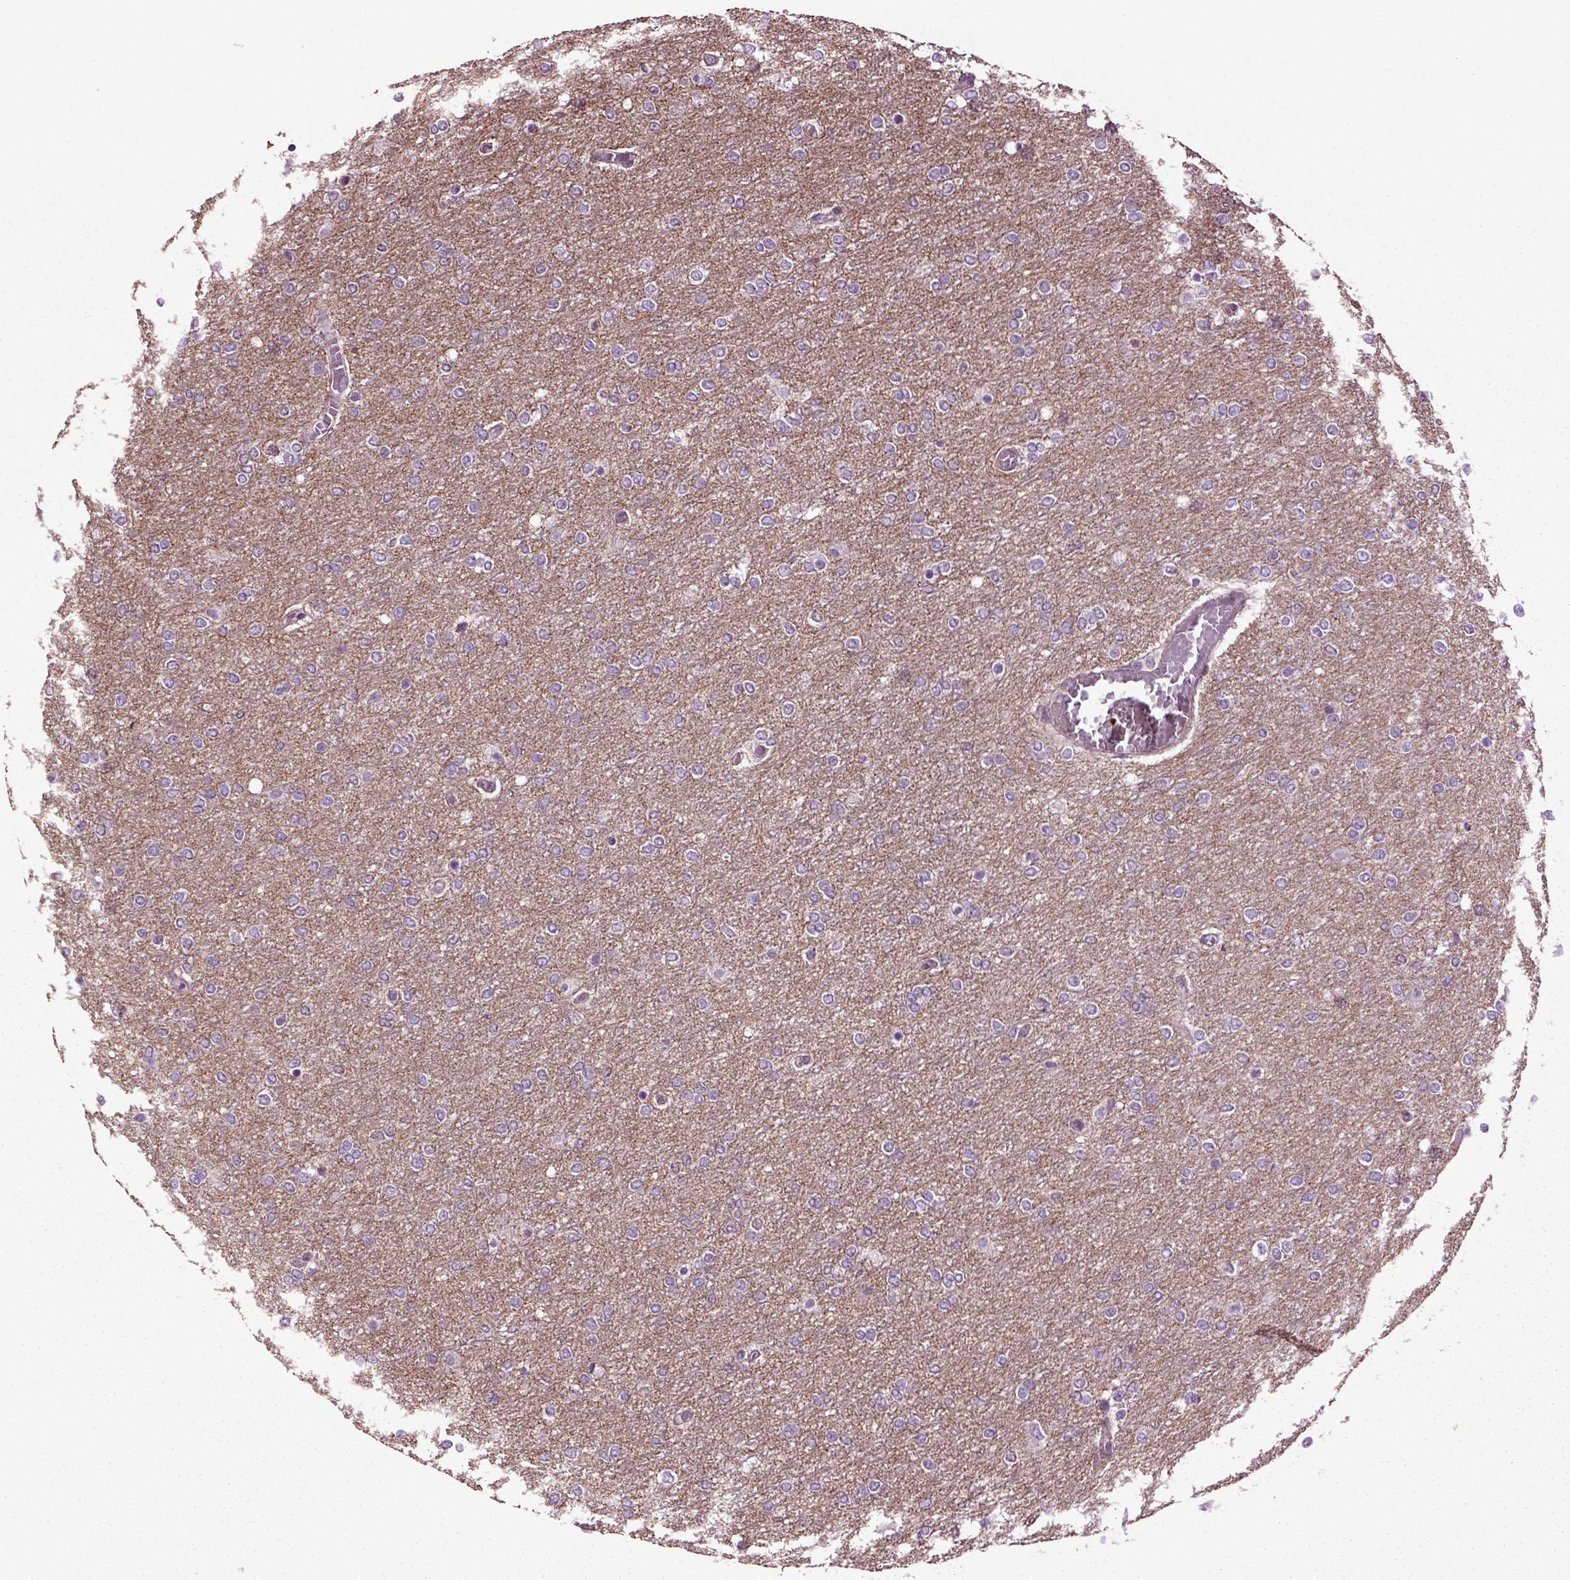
{"staining": {"intensity": "negative", "quantity": "none", "location": "none"}, "tissue": "glioma", "cell_type": "Tumor cells", "image_type": "cancer", "snomed": [{"axis": "morphology", "description": "Glioma, malignant, High grade"}, {"axis": "topography", "description": "Brain"}], "caption": "Glioma was stained to show a protein in brown. There is no significant expression in tumor cells.", "gene": "HAGHL", "patient": {"sex": "female", "age": 61}}